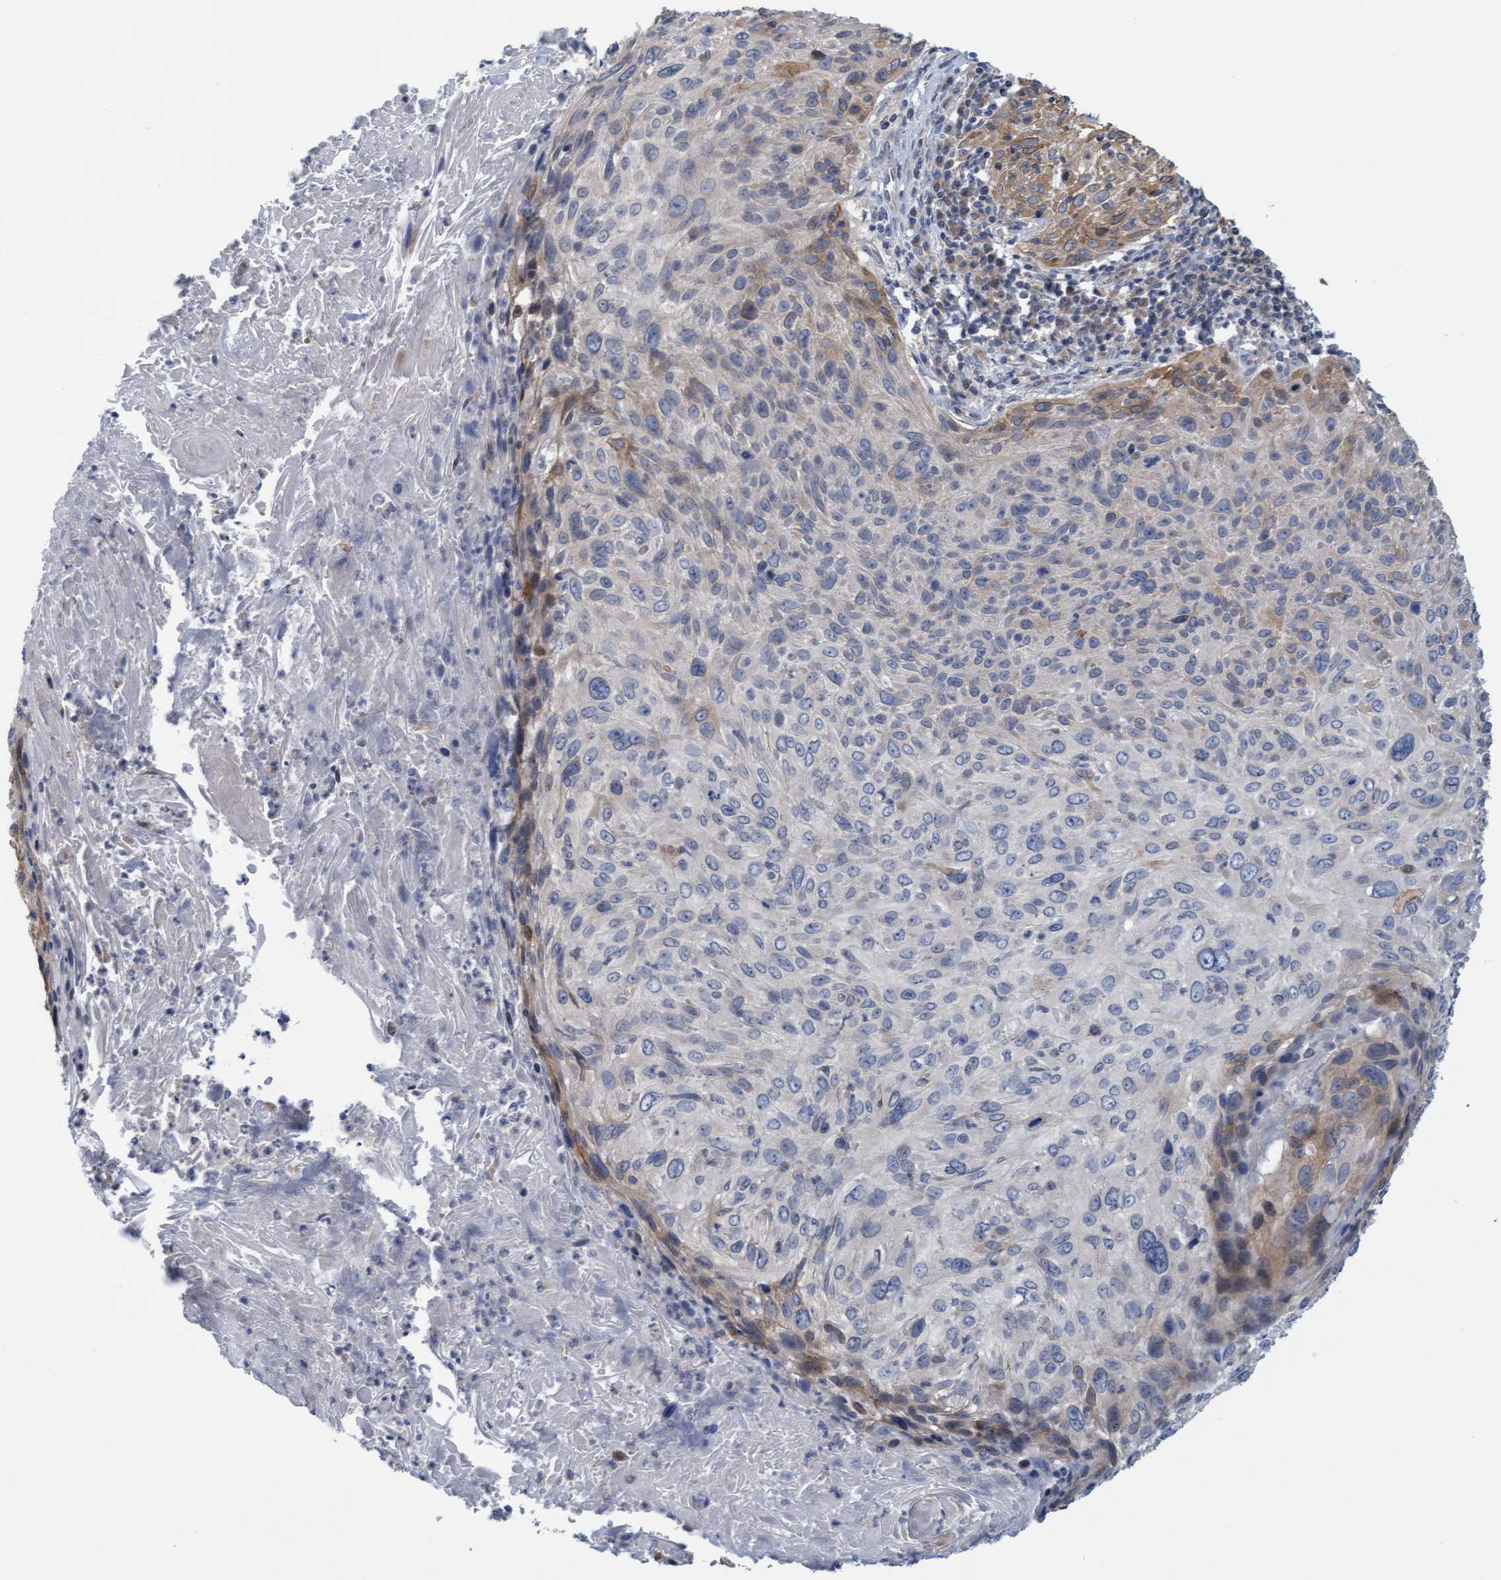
{"staining": {"intensity": "moderate", "quantity": "<25%", "location": "cytoplasmic/membranous"}, "tissue": "cervical cancer", "cell_type": "Tumor cells", "image_type": "cancer", "snomed": [{"axis": "morphology", "description": "Squamous cell carcinoma, NOS"}, {"axis": "topography", "description": "Cervix"}], "caption": "There is low levels of moderate cytoplasmic/membranous expression in tumor cells of cervical cancer (squamous cell carcinoma), as demonstrated by immunohistochemical staining (brown color).", "gene": "SLC28A3", "patient": {"sex": "female", "age": 51}}